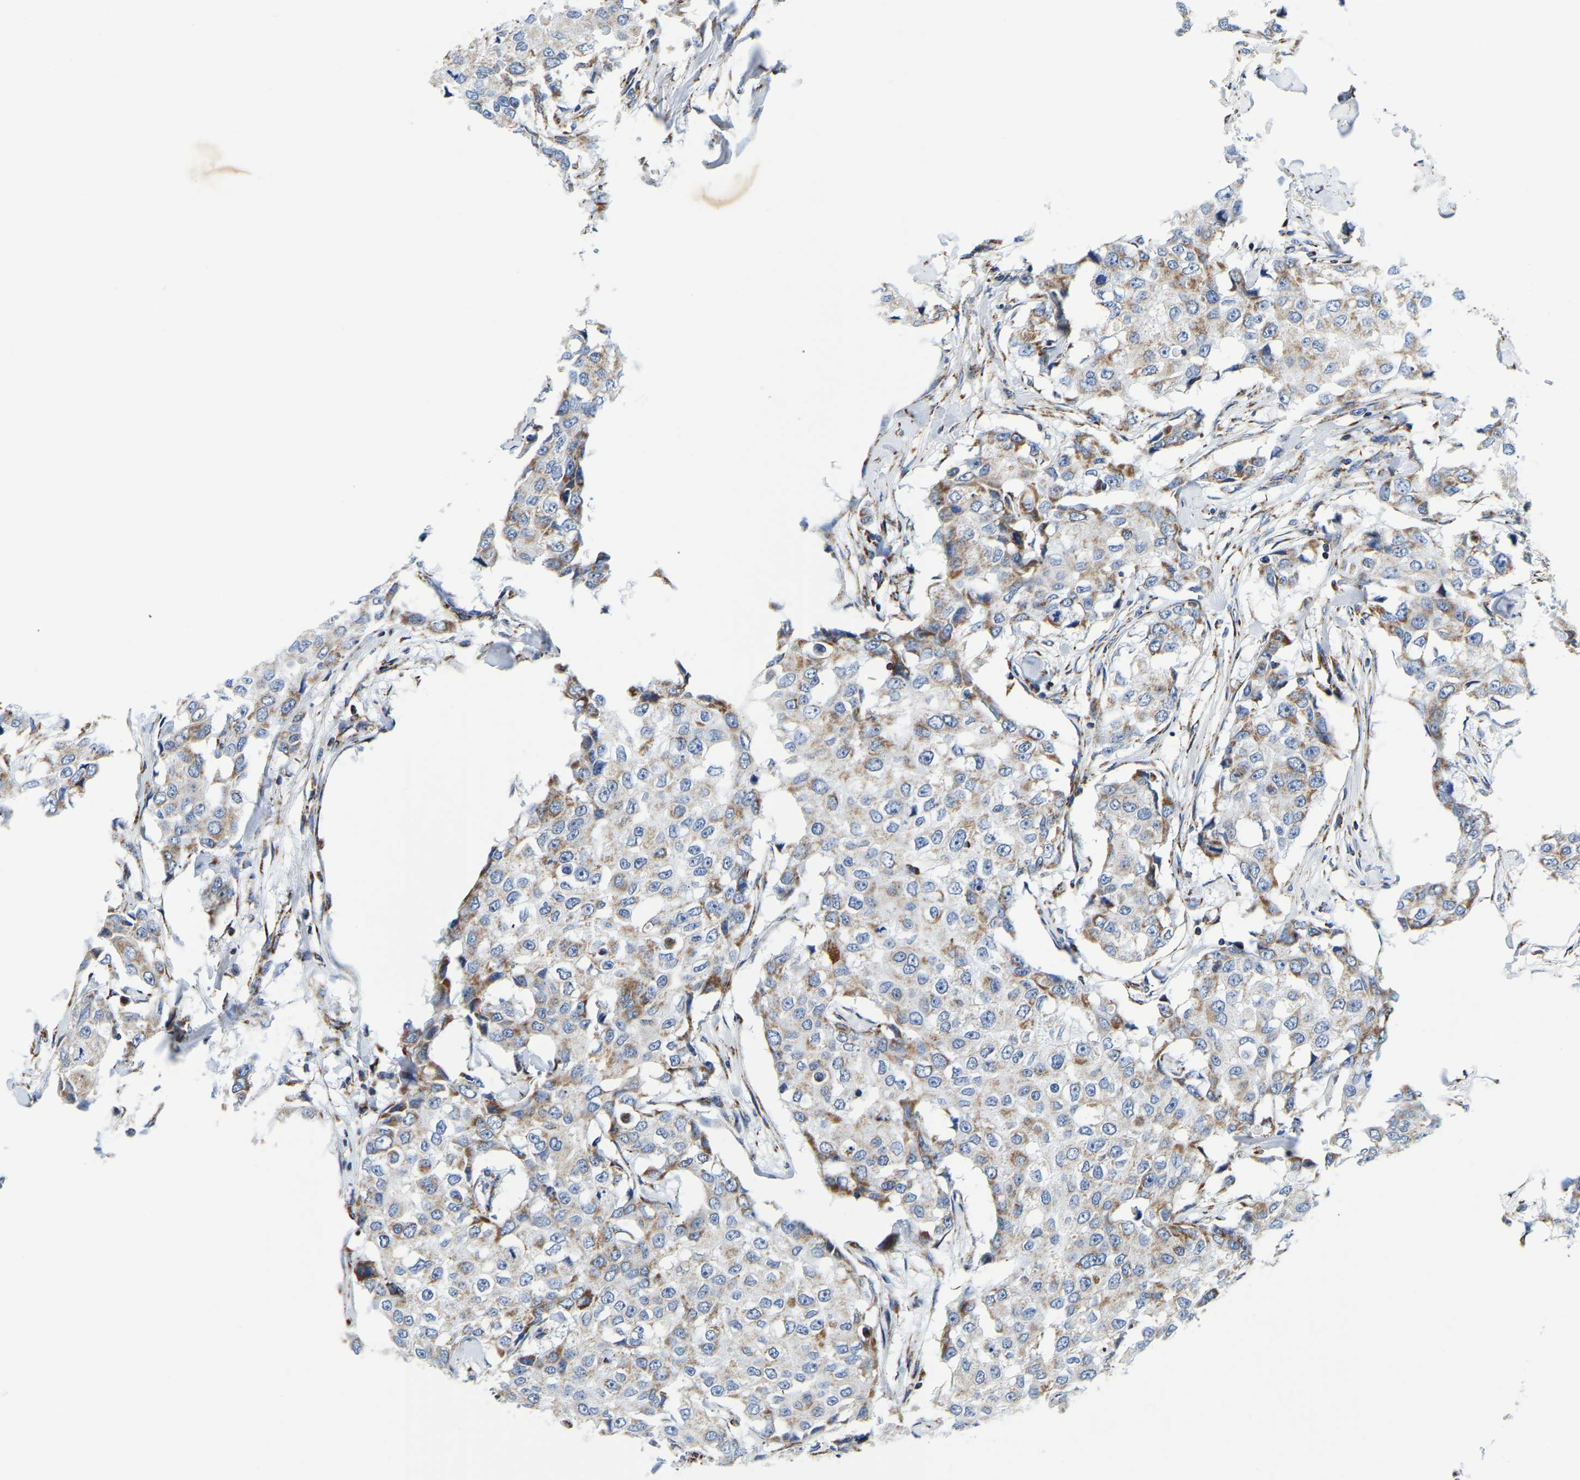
{"staining": {"intensity": "moderate", "quantity": ">75%", "location": "cytoplasmic/membranous"}, "tissue": "breast cancer", "cell_type": "Tumor cells", "image_type": "cancer", "snomed": [{"axis": "morphology", "description": "Duct carcinoma"}, {"axis": "topography", "description": "Breast"}], "caption": "A medium amount of moderate cytoplasmic/membranous positivity is present in about >75% of tumor cells in breast cancer tissue.", "gene": "SFXN1", "patient": {"sex": "female", "age": 27}}